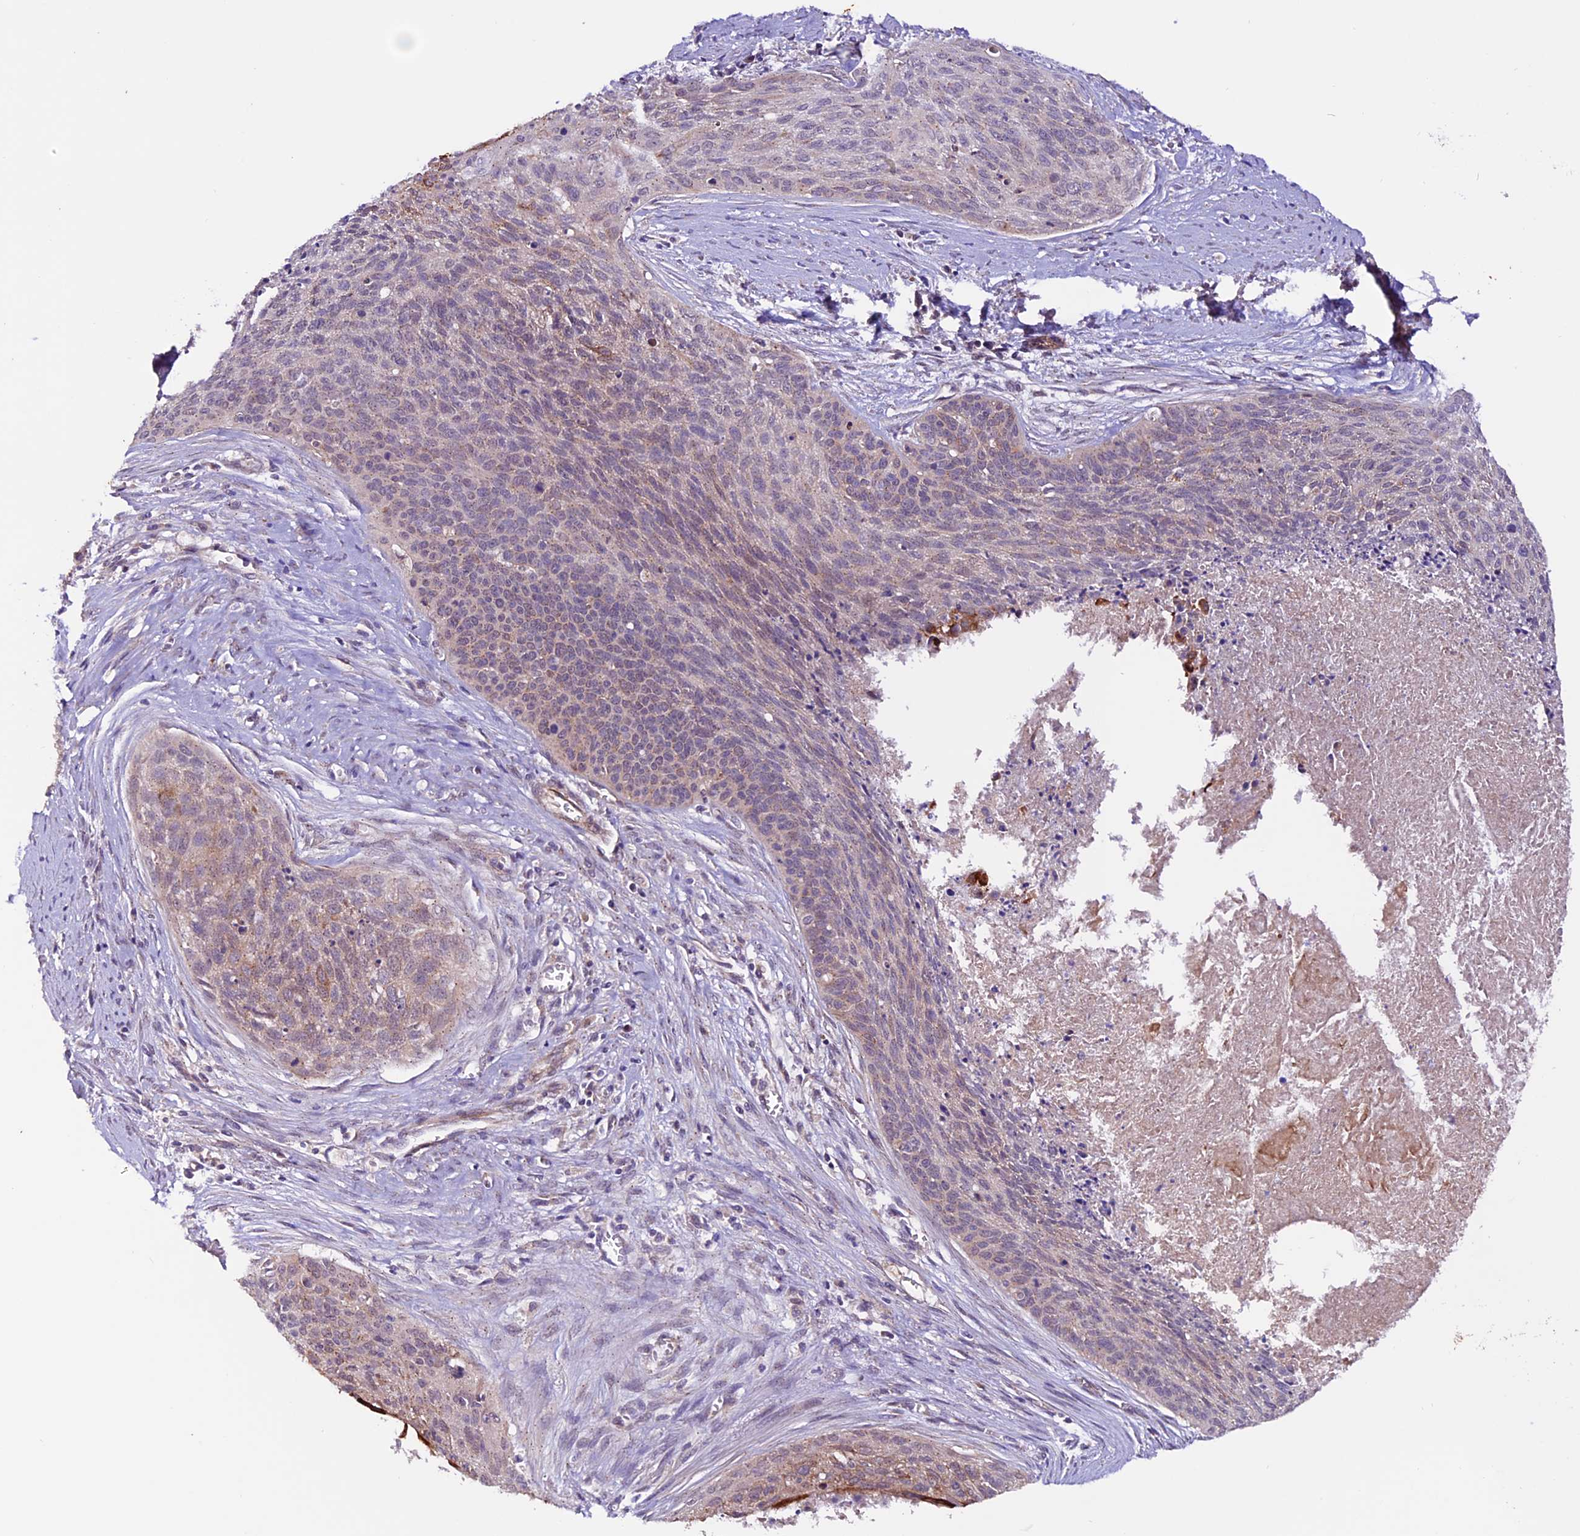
{"staining": {"intensity": "weak", "quantity": "25%-75%", "location": "cytoplasmic/membranous"}, "tissue": "cervical cancer", "cell_type": "Tumor cells", "image_type": "cancer", "snomed": [{"axis": "morphology", "description": "Squamous cell carcinoma, NOS"}, {"axis": "topography", "description": "Cervix"}], "caption": "A low amount of weak cytoplasmic/membranous staining is present in about 25%-75% of tumor cells in cervical cancer tissue.", "gene": "RINL", "patient": {"sex": "female", "age": 55}}